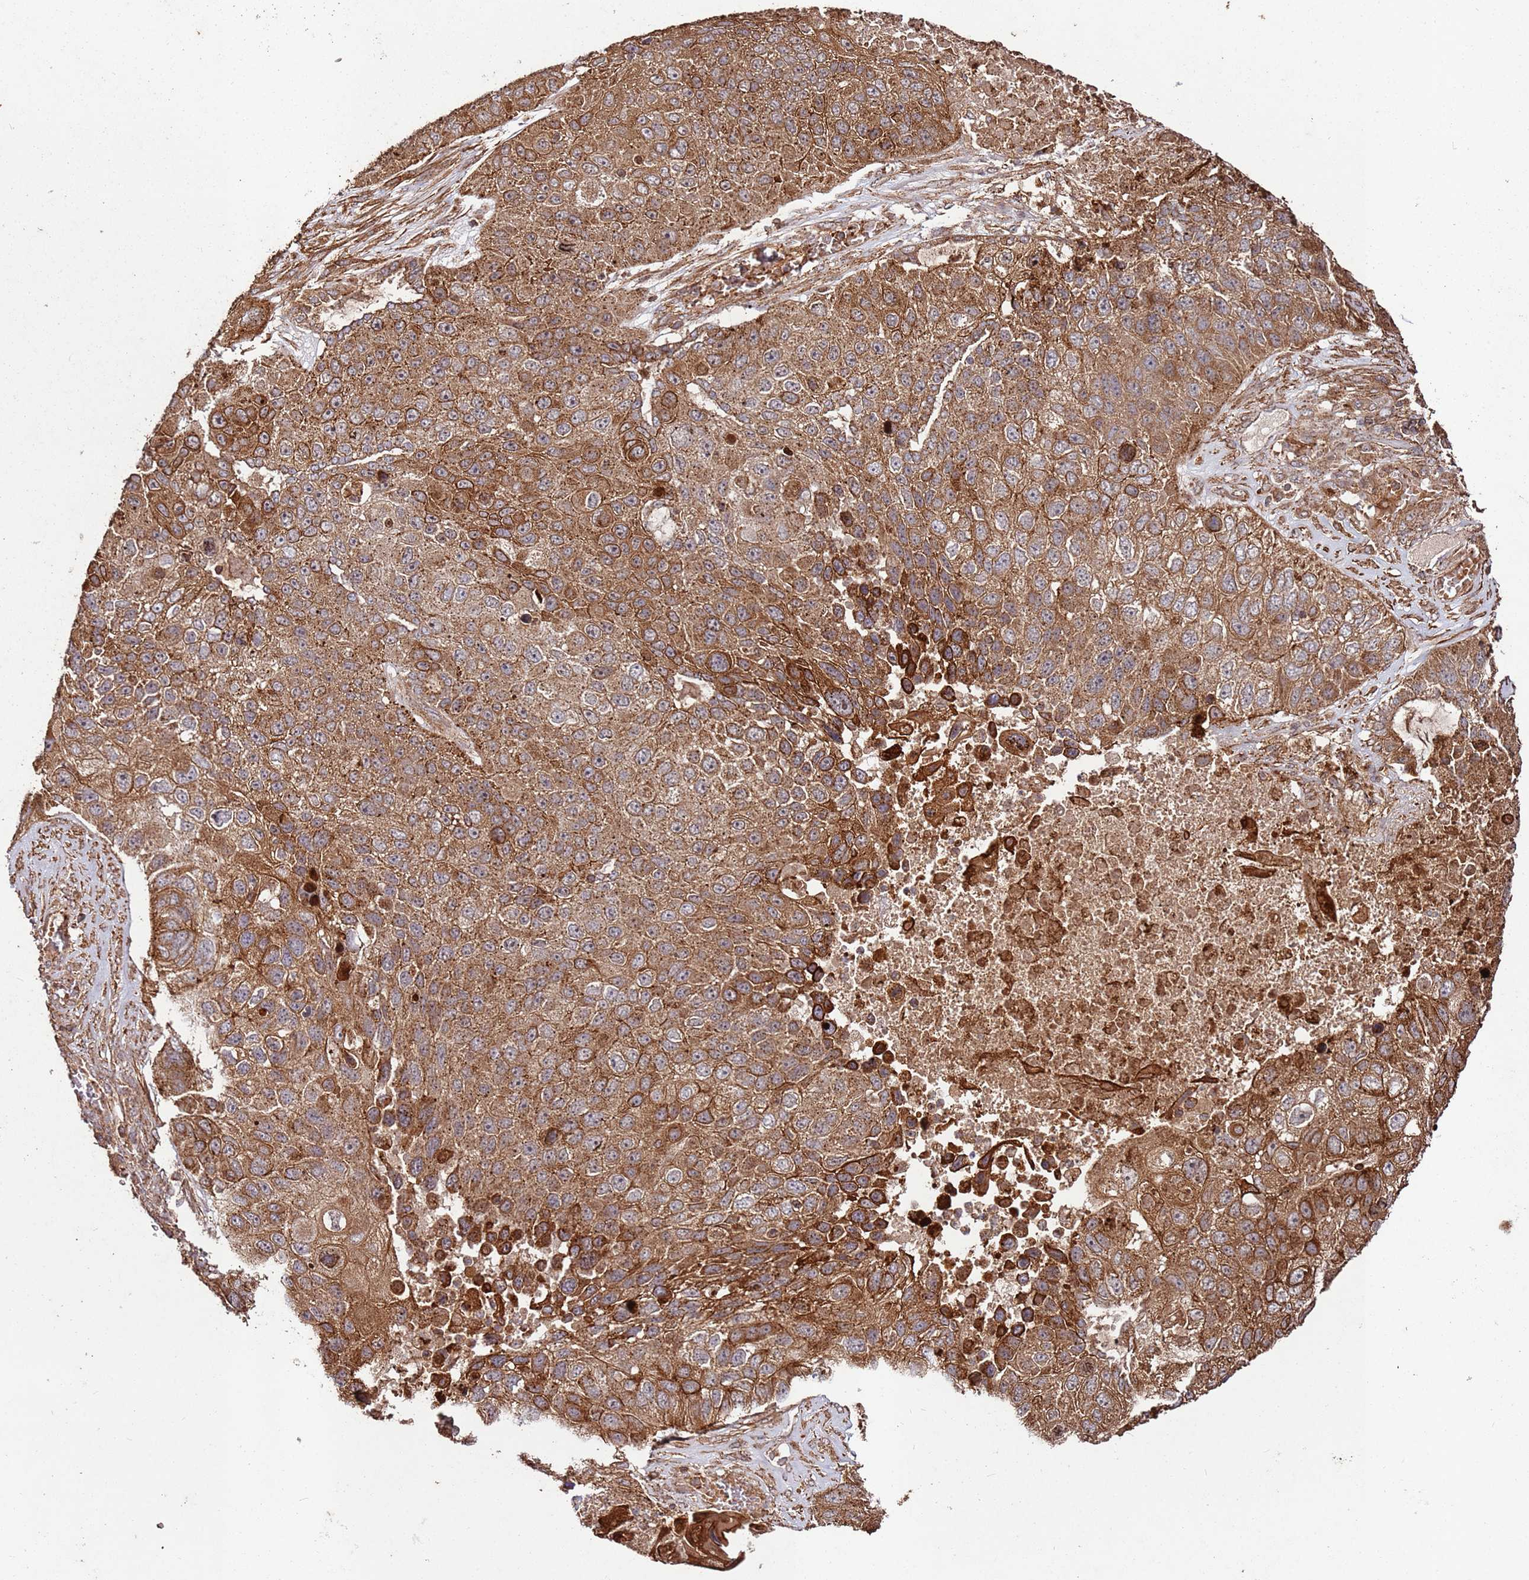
{"staining": {"intensity": "moderate", "quantity": ">75%", "location": "cytoplasmic/membranous"}, "tissue": "lung cancer", "cell_type": "Tumor cells", "image_type": "cancer", "snomed": [{"axis": "morphology", "description": "Squamous cell carcinoma, NOS"}, {"axis": "topography", "description": "Lung"}], "caption": "Immunohistochemistry image of neoplastic tissue: lung cancer stained using IHC displays medium levels of moderate protein expression localized specifically in the cytoplasmic/membranous of tumor cells, appearing as a cytoplasmic/membranous brown color.", "gene": "FAM186A", "patient": {"sex": "male", "age": 61}}